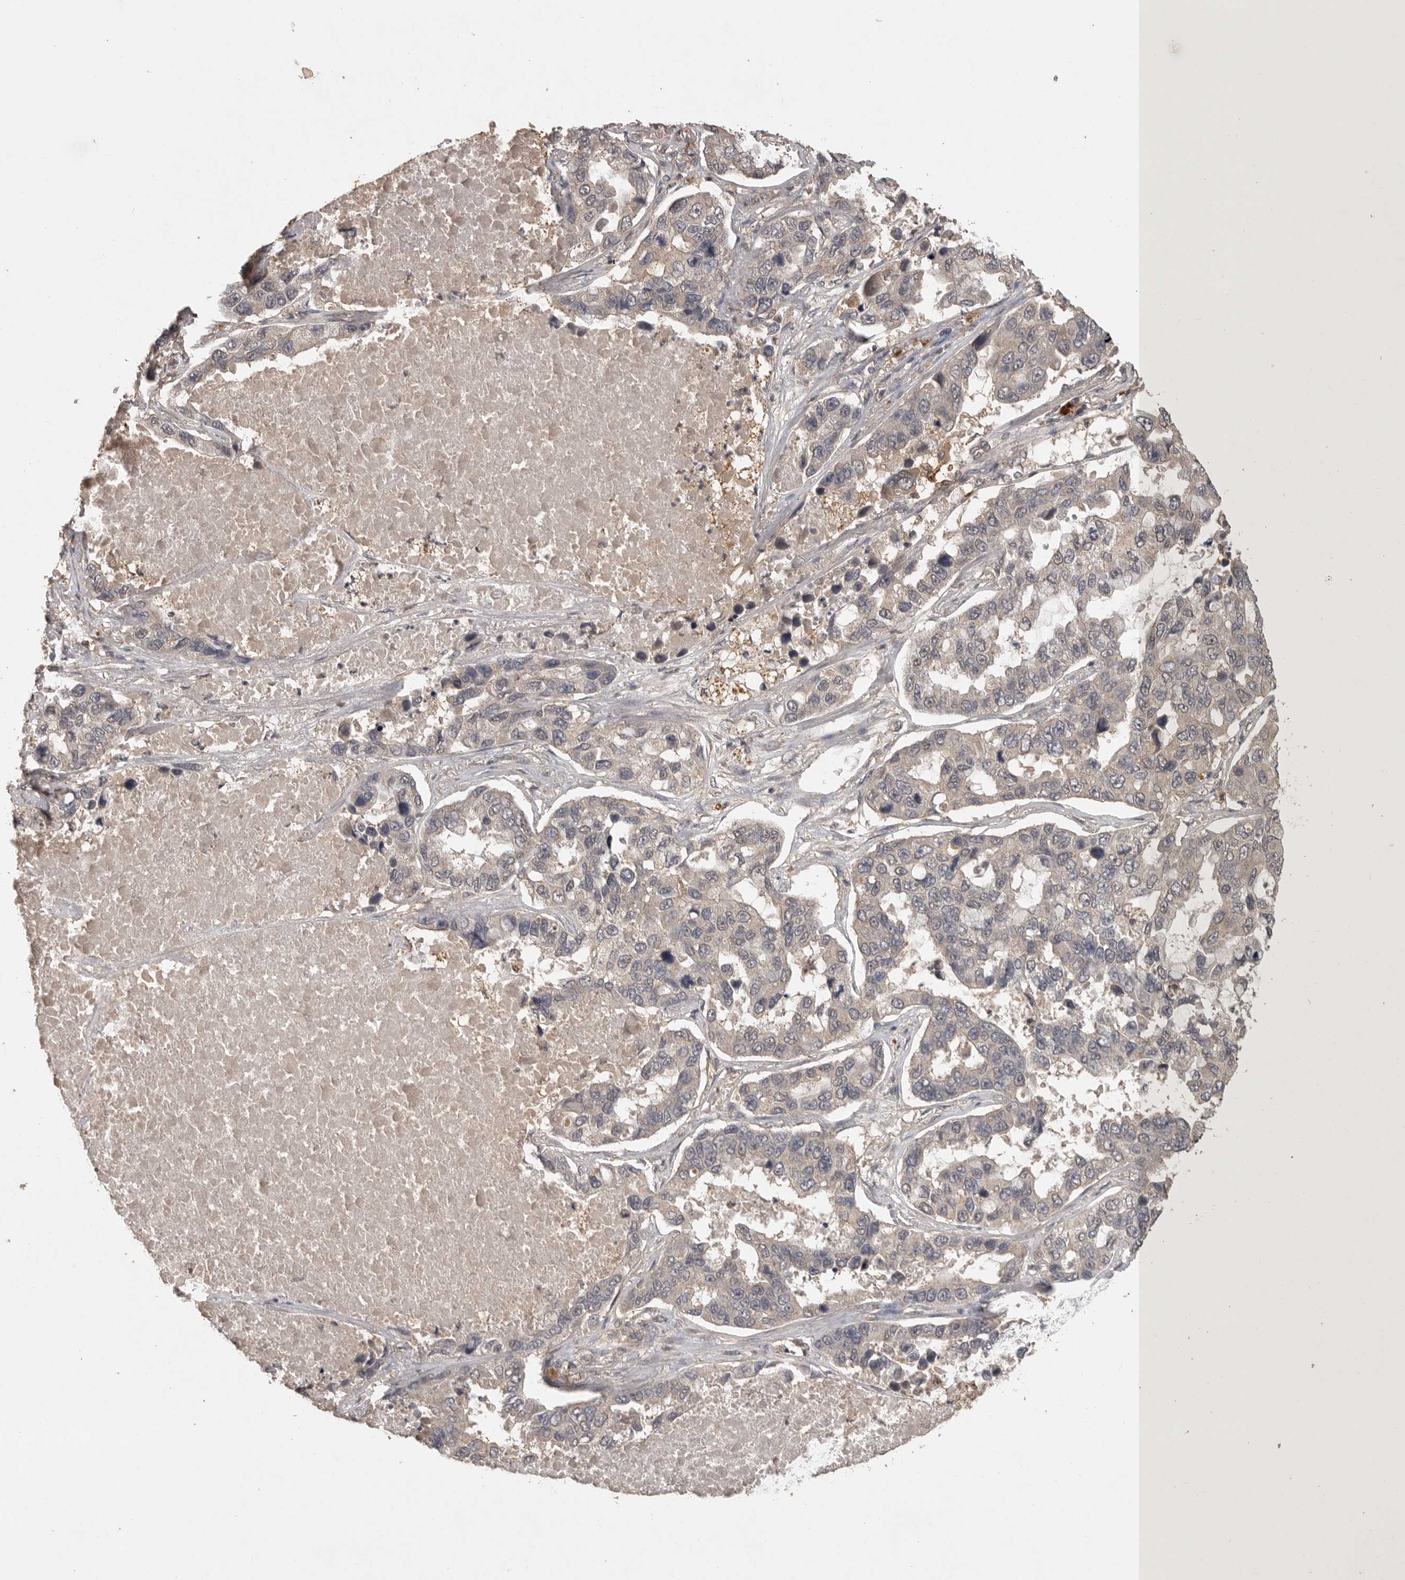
{"staining": {"intensity": "weak", "quantity": "25%-75%", "location": "cytoplasmic/membranous"}, "tissue": "lung cancer", "cell_type": "Tumor cells", "image_type": "cancer", "snomed": [{"axis": "morphology", "description": "Adenocarcinoma, NOS"}, {"axis": "topography", "description": "Lung"}], "caption": "High-power microscopy captured an immunohistochemistry micrograph of lung cancer (adenocarcinoma), revealing weak cytoplasmic/membranous expression in approximately 25%-75% of tumor cells. (DAB (3,3'-diaminobenzidine) = brown stain, brightfield microscopy at high magnification).", "gene": "ADAMTS4", "patient": {"sex": "male", "age": 64}}